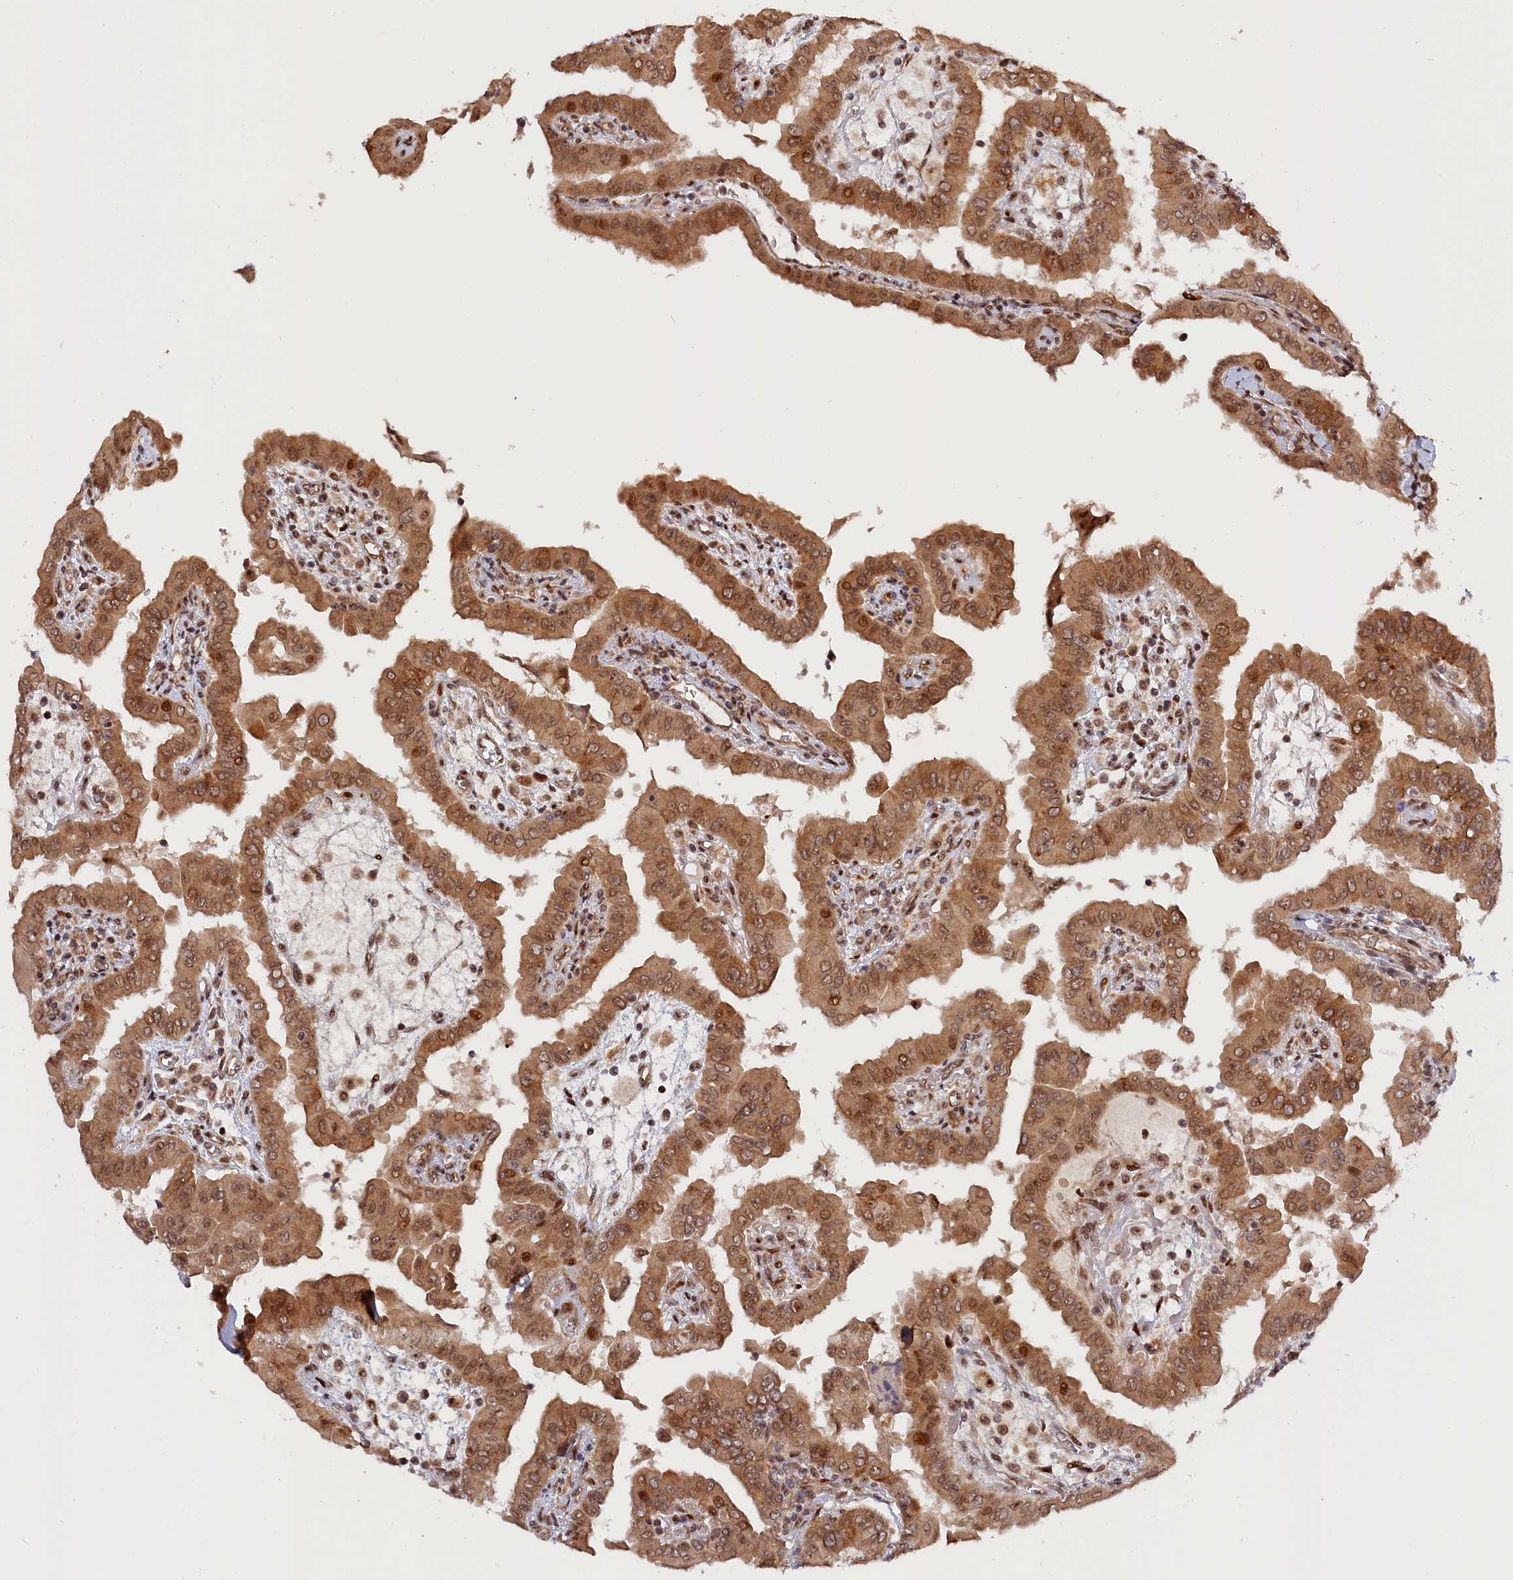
{"staining": {"intensity": "moderate", "quantity": ">75%", "location": "cytoplasmic/membranous,nuclear"}, "tissue": "thyroid cancer", "cell_type": "Tumor cells", "image_type": "cancer", "snomed": [{"axis": "morphology", "description": "Papillary adenocarcinoma, NOS"}, {"axis": "topography", "description": "Thyroid gland"}], "caption": "About >75% of tumor cells in human papillary adenocarcinoma (thyroid) show moderate cytoplasmic/membranous and nuclear protein positivity as visualized by brown immunohistochemical staining.", "gene": "ANKRD24", "patient": {"sex": "male", "age": 33}}